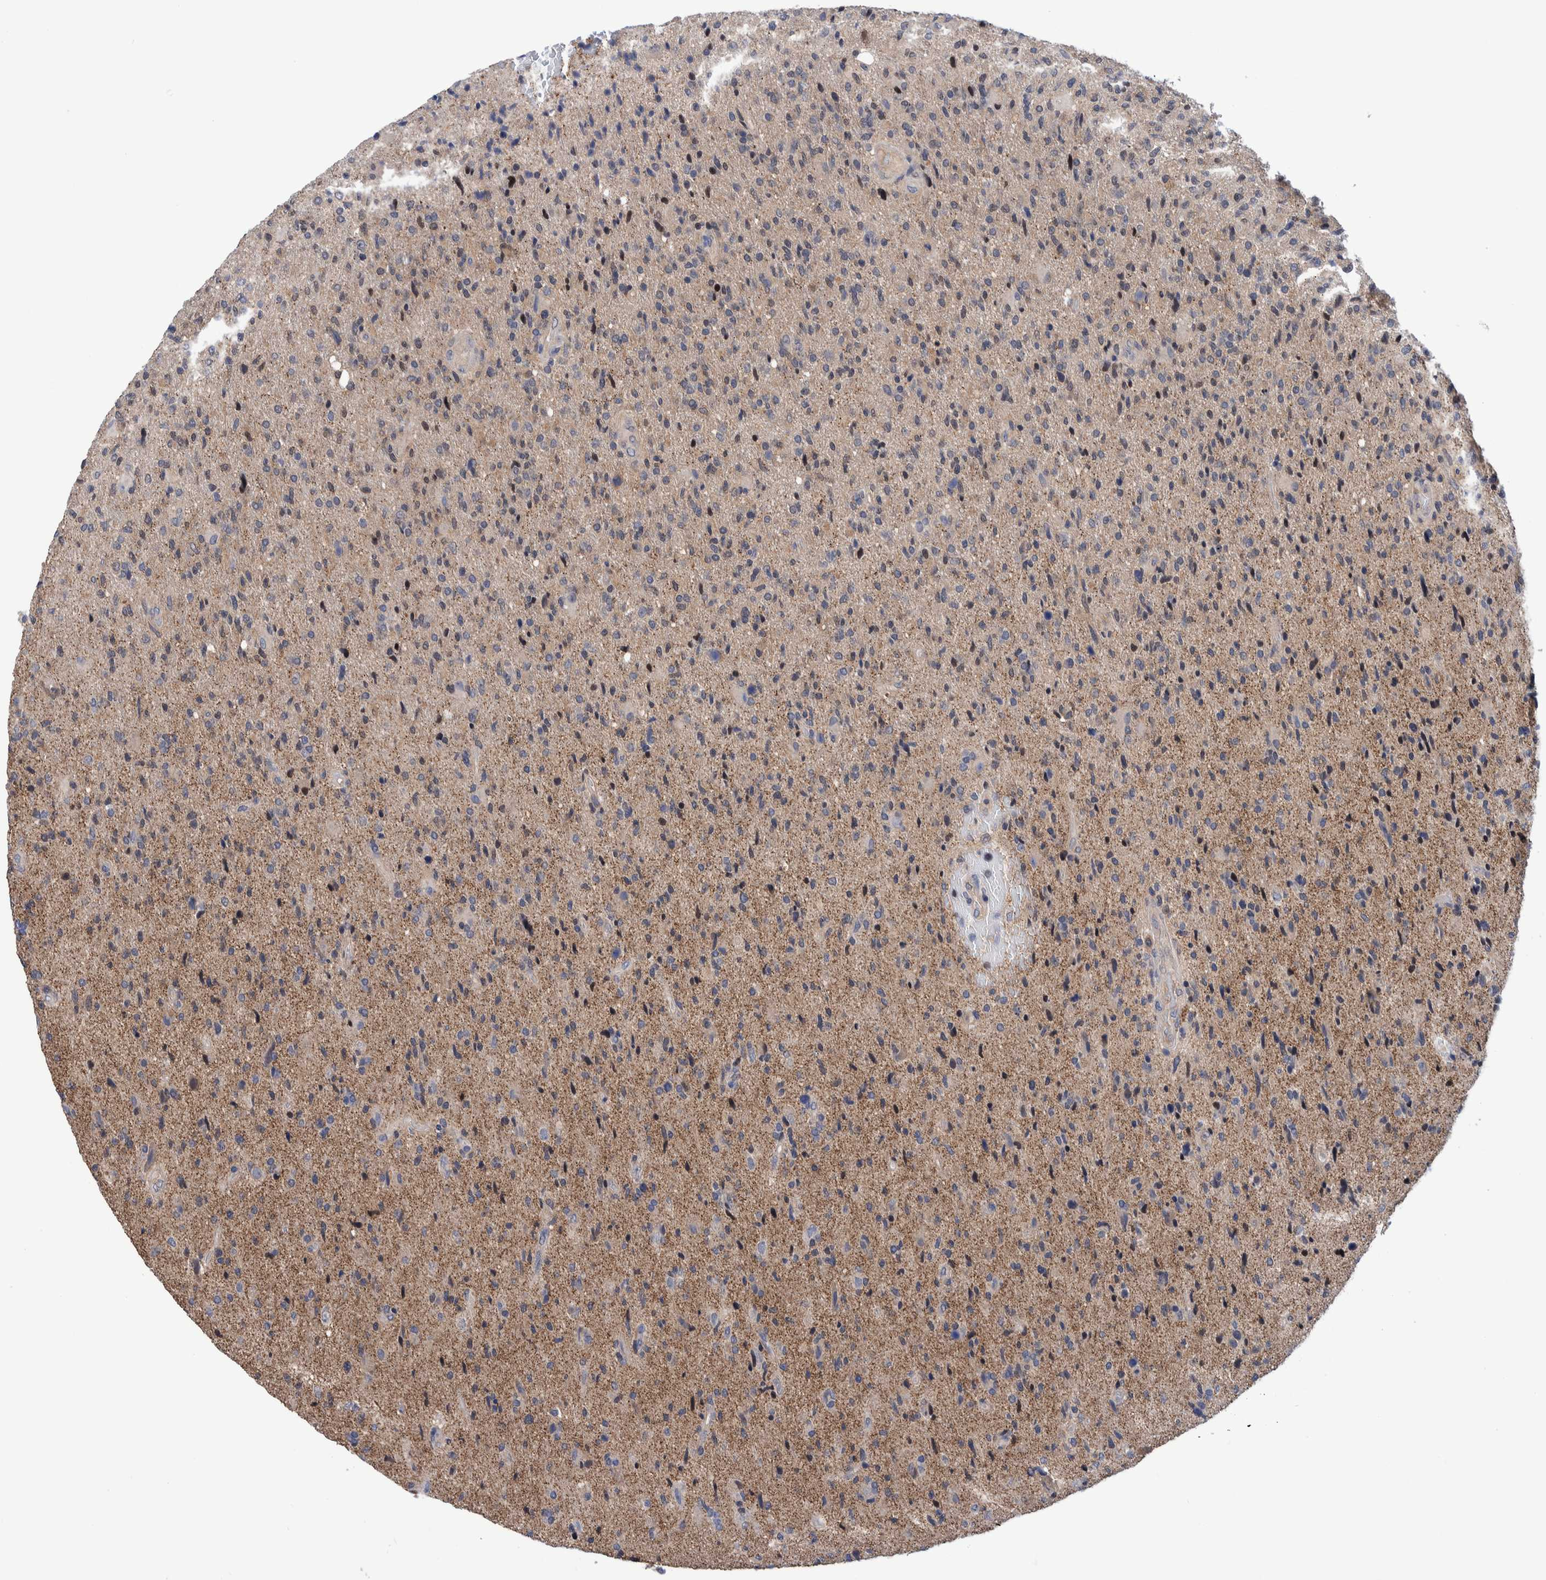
{"staining": {"intensity": "moderate", "quantity": "<25%", "location": "cytoplasmic/membranous,nuclear"}, "tissue": "glioma", "cell_type": "Tumor cells", "image_type": "cancer", "snomed": [{"axis": "morphology", "description": "Glioma, malignant, High grade"}, {"axis": "topography", "description": "Brain"}], "caption": "An IHC photomicrograph of tumor tissue is shown. Protein staining in brown highlights moderate cytoplasmic/membranous and nuclear positivity in malignant glioma (high-grade) within tumor cells.", "gene": "PFAS", "patient": {"sex": "male", "age": 72}}